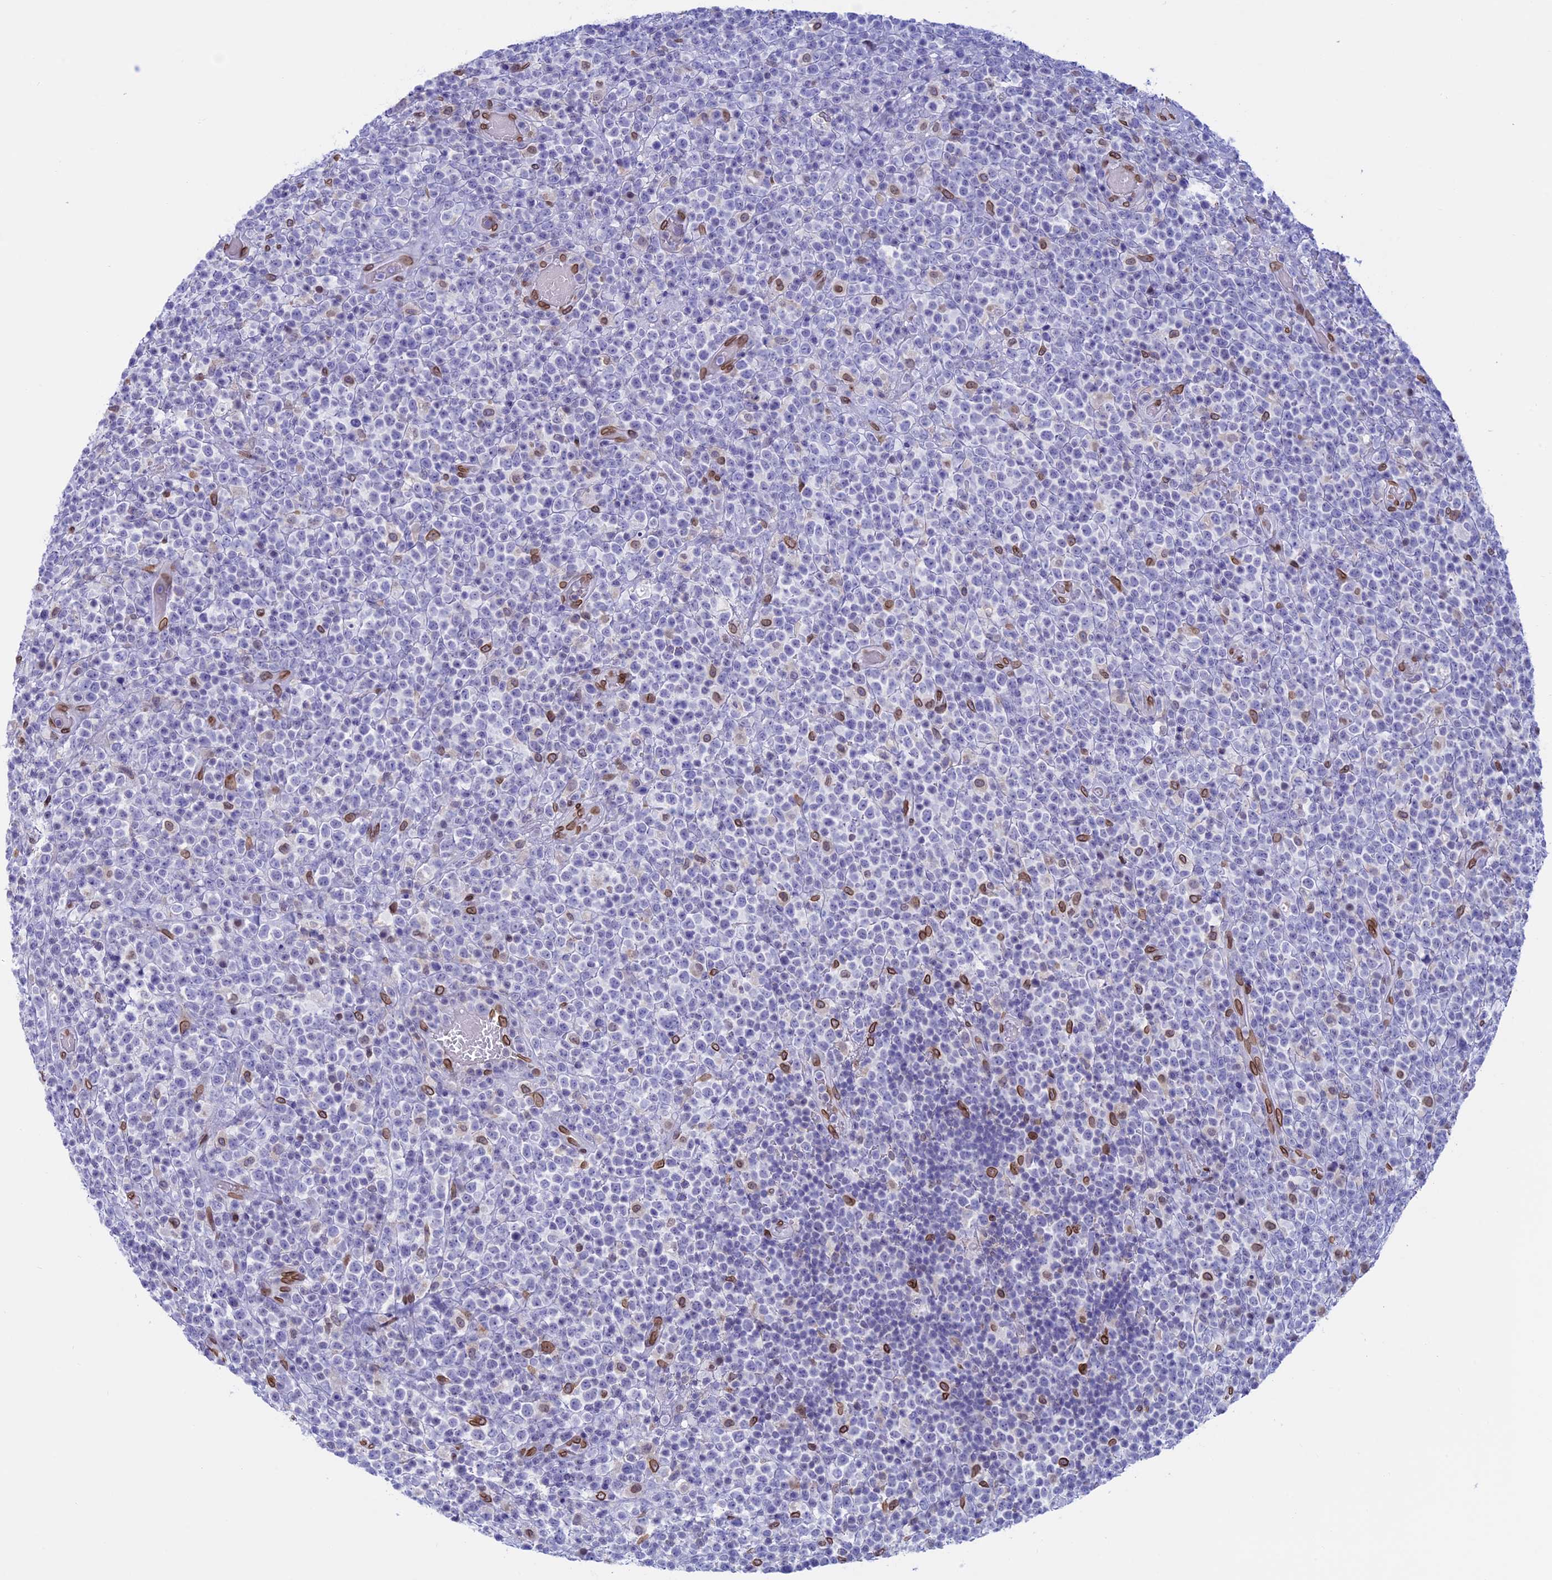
{"staining": {"intensity": "negative", "quantity": "none", "location": "none"}, "tissue": "lymphoma", "cell_type": "Tumor cells", "image_type": "cancer", "snomed": [{"axis": "morphology", "description": "Malignant lymphoma, non-Hodgkin's type, High grade"}, {"axis": "topography", "description": "Colon"}], "caption": "Human lymphoma stained for a protein using immunohistochemistry demonstrates no staining in tumor cells.", "gene": "TMPRSS7", "patient": {"sex": "female", "age": 53}}